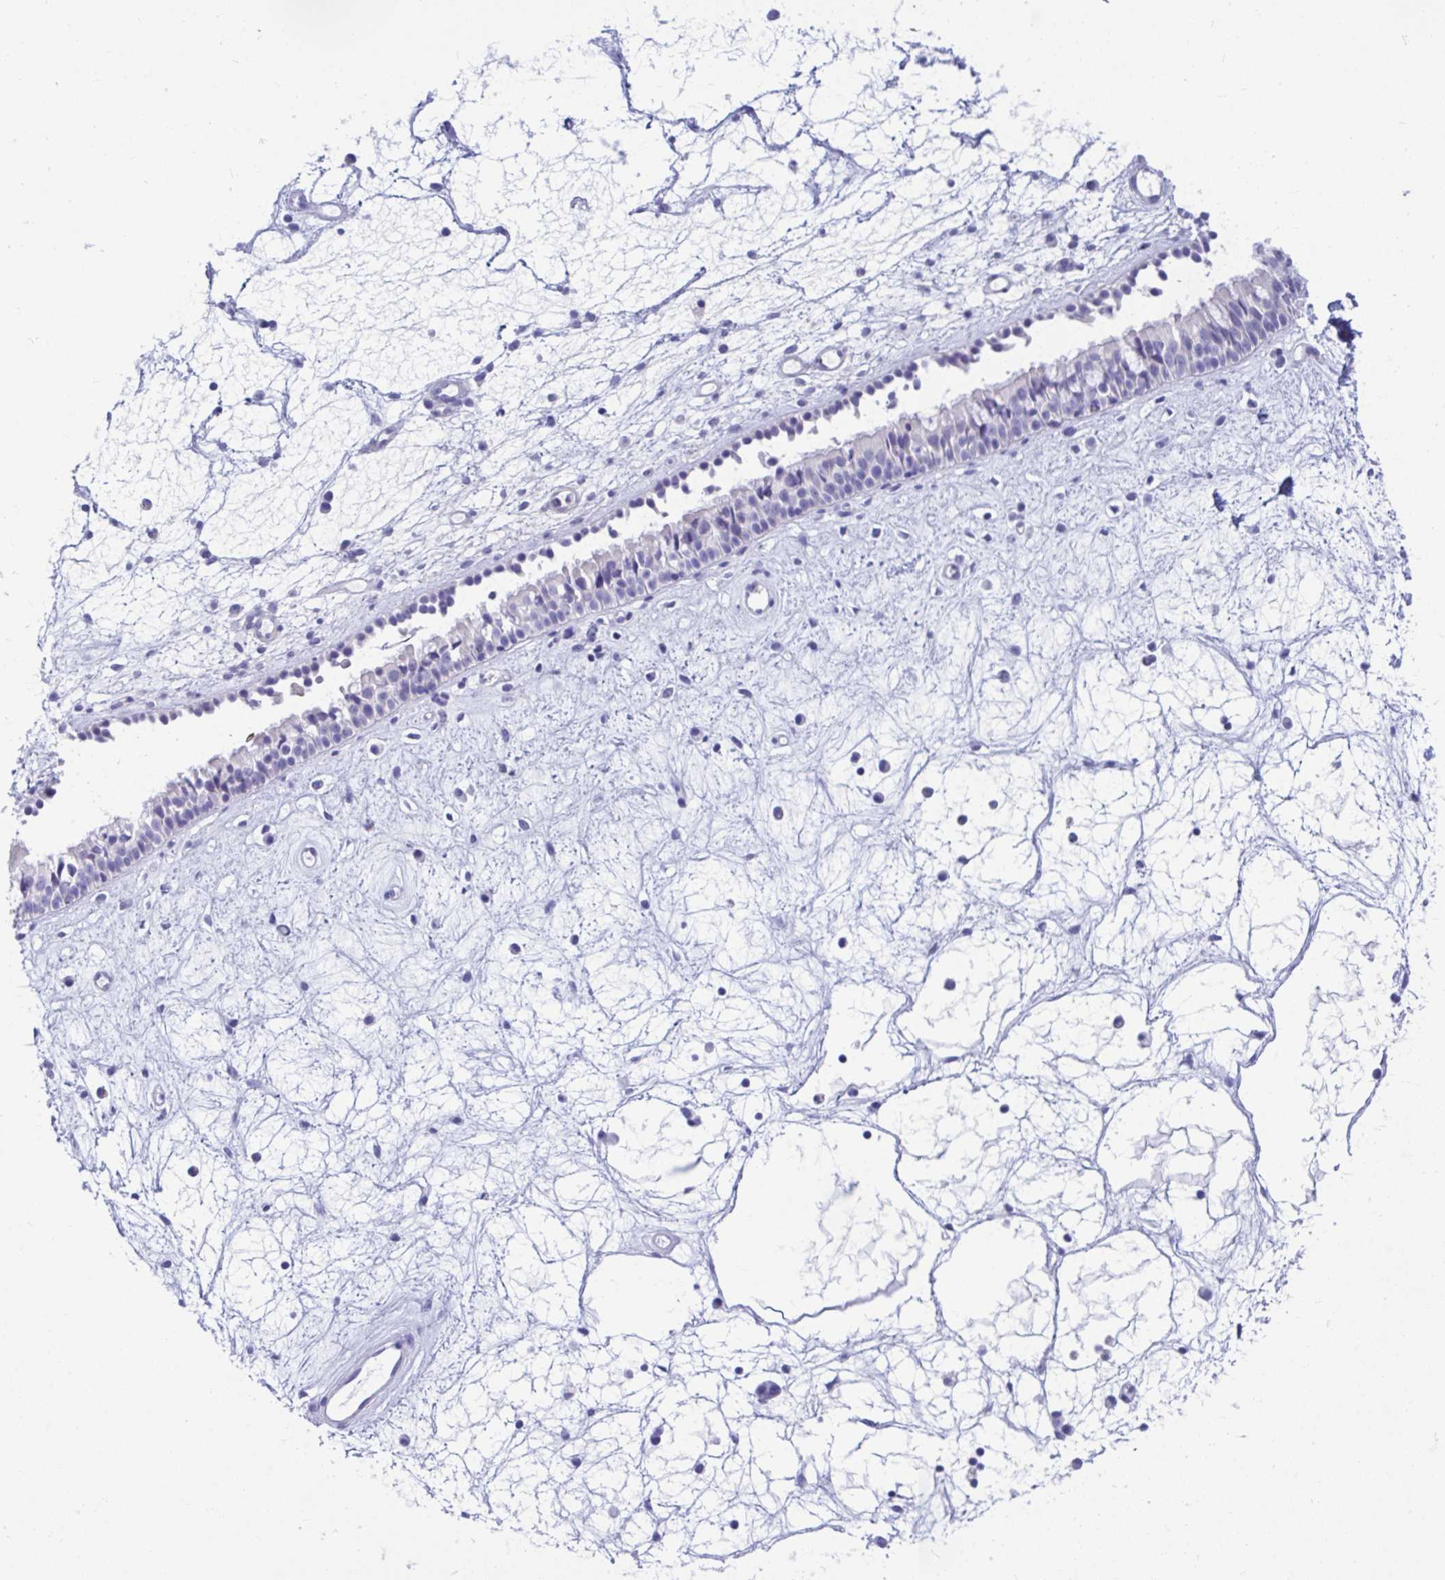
{"staining": {"intensity": "negative", "quantity": "none", "location": "none"}, "tissue": "nasopharynx", "cell_type": "Respiratory epithelial cells", "image_type": "normal", "snomed": [{"axis": "morphology", "description": "Normal tissue, NOS"}, {"axis": "topography", "description": "Nasopharynx"}], "caption": "Immunohistochemistry of benign human nasopharynx reveals no positivity in respiratory epithelial cells. Nuclei are stained in blue.", "gene": "SHISA8", "patient": {"sex": "male", "age": 69}}